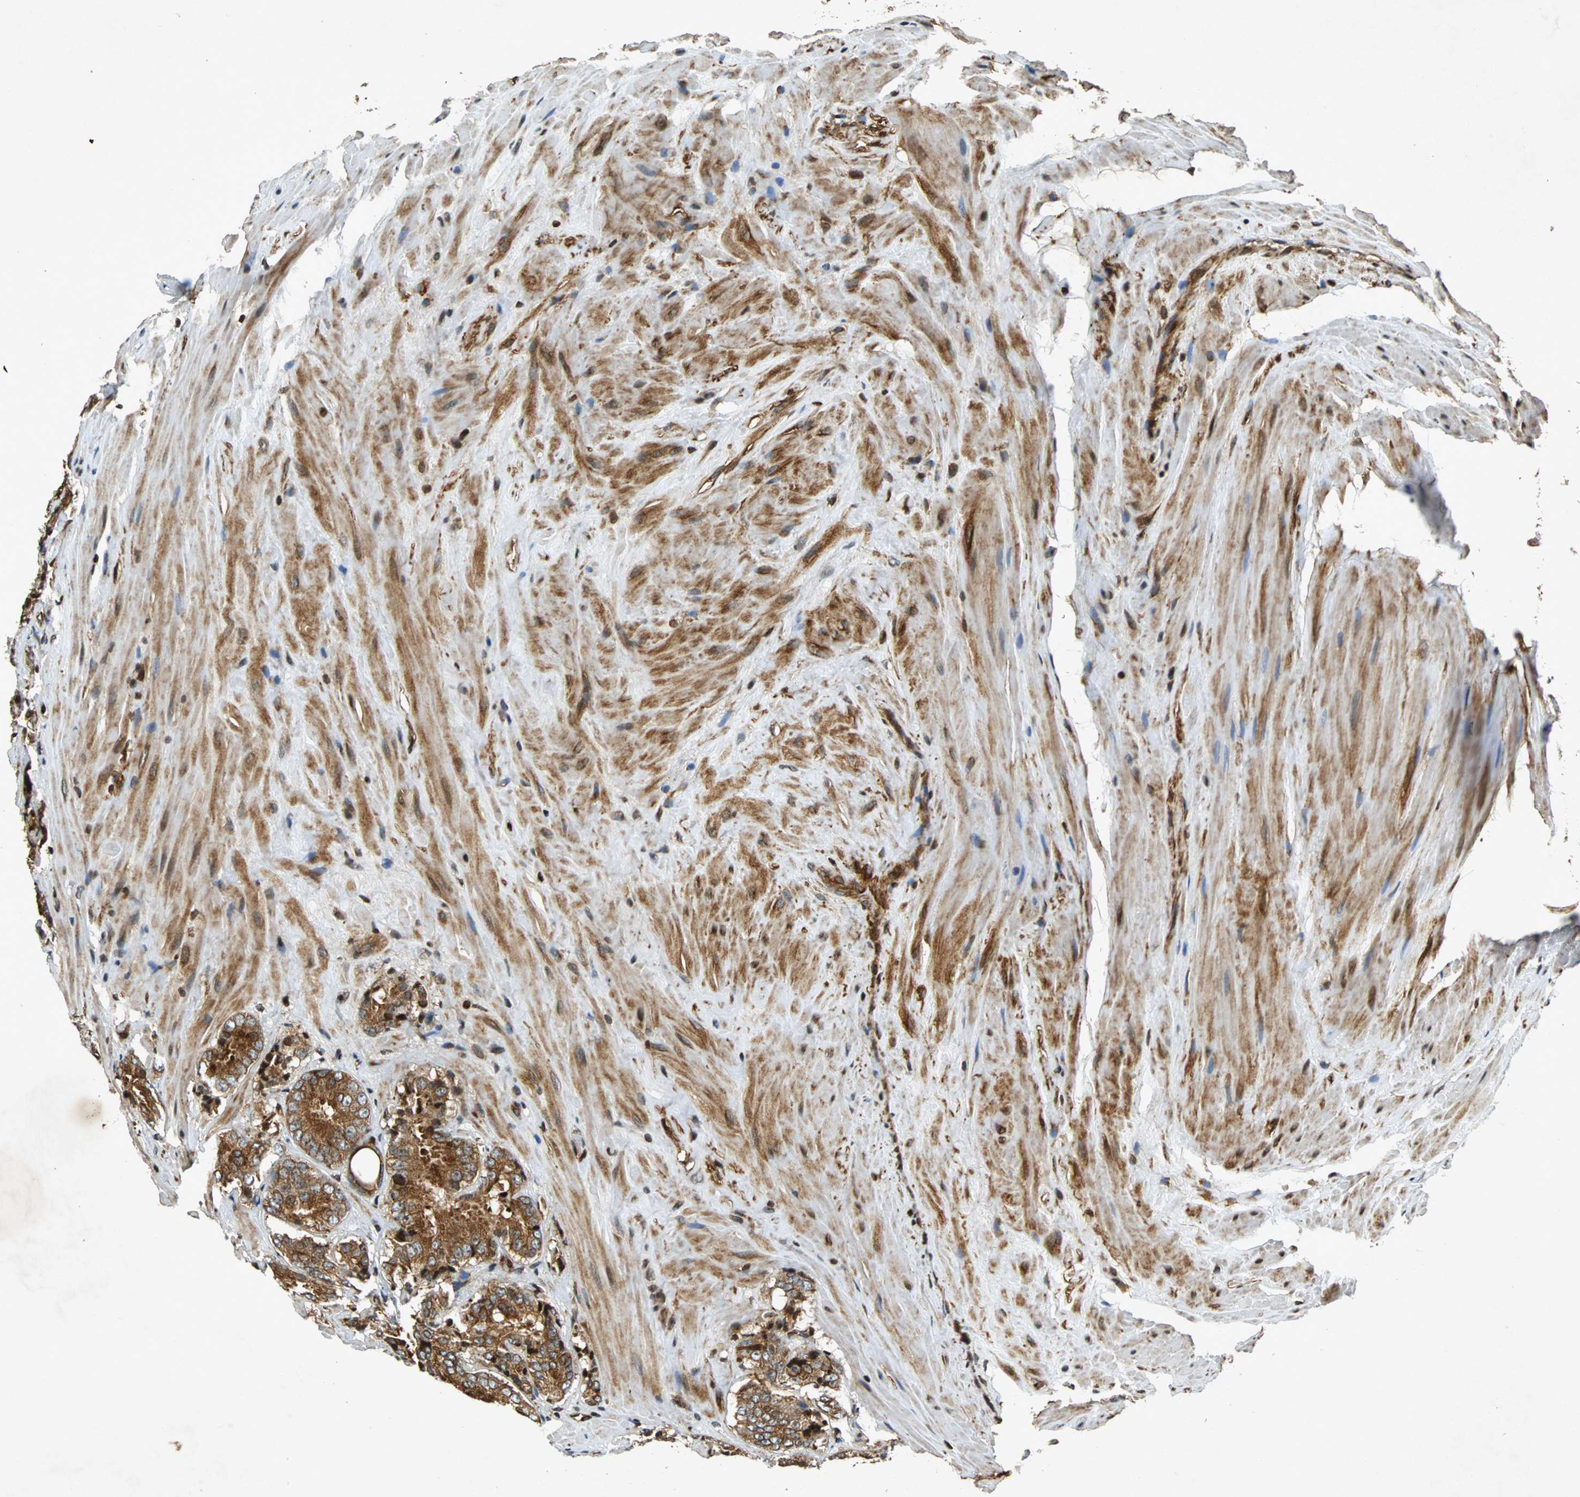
{"staining": {"intensity": "moderate", "quantity": ">75%", "location": "cytoplasmic/membranous"}, "tissue": "prostate cancer", "cell_type": "Tumor cells", "image_type": "cancer", "snomed": [{"axis": "morphology", "description": "Adenocarcinoma, High grade"}, {"axis": "topography", "description": "Prostate"}], "caption": "IHC staining of prostate cancer, which exhibits medium levels of moderate cytoplasmic/membranous positivity in about >75% of tumor cells indicating moderate cytoplasmic/membranous protein positivity. The staining was performed using DAB (3,3'-diaminobenzidine) (brown) for protein detection and nuclei were counterstained in hematoxylin (blue).", "gene": "TUBA4A", "patient": {"sex": "male", "age": 70}}